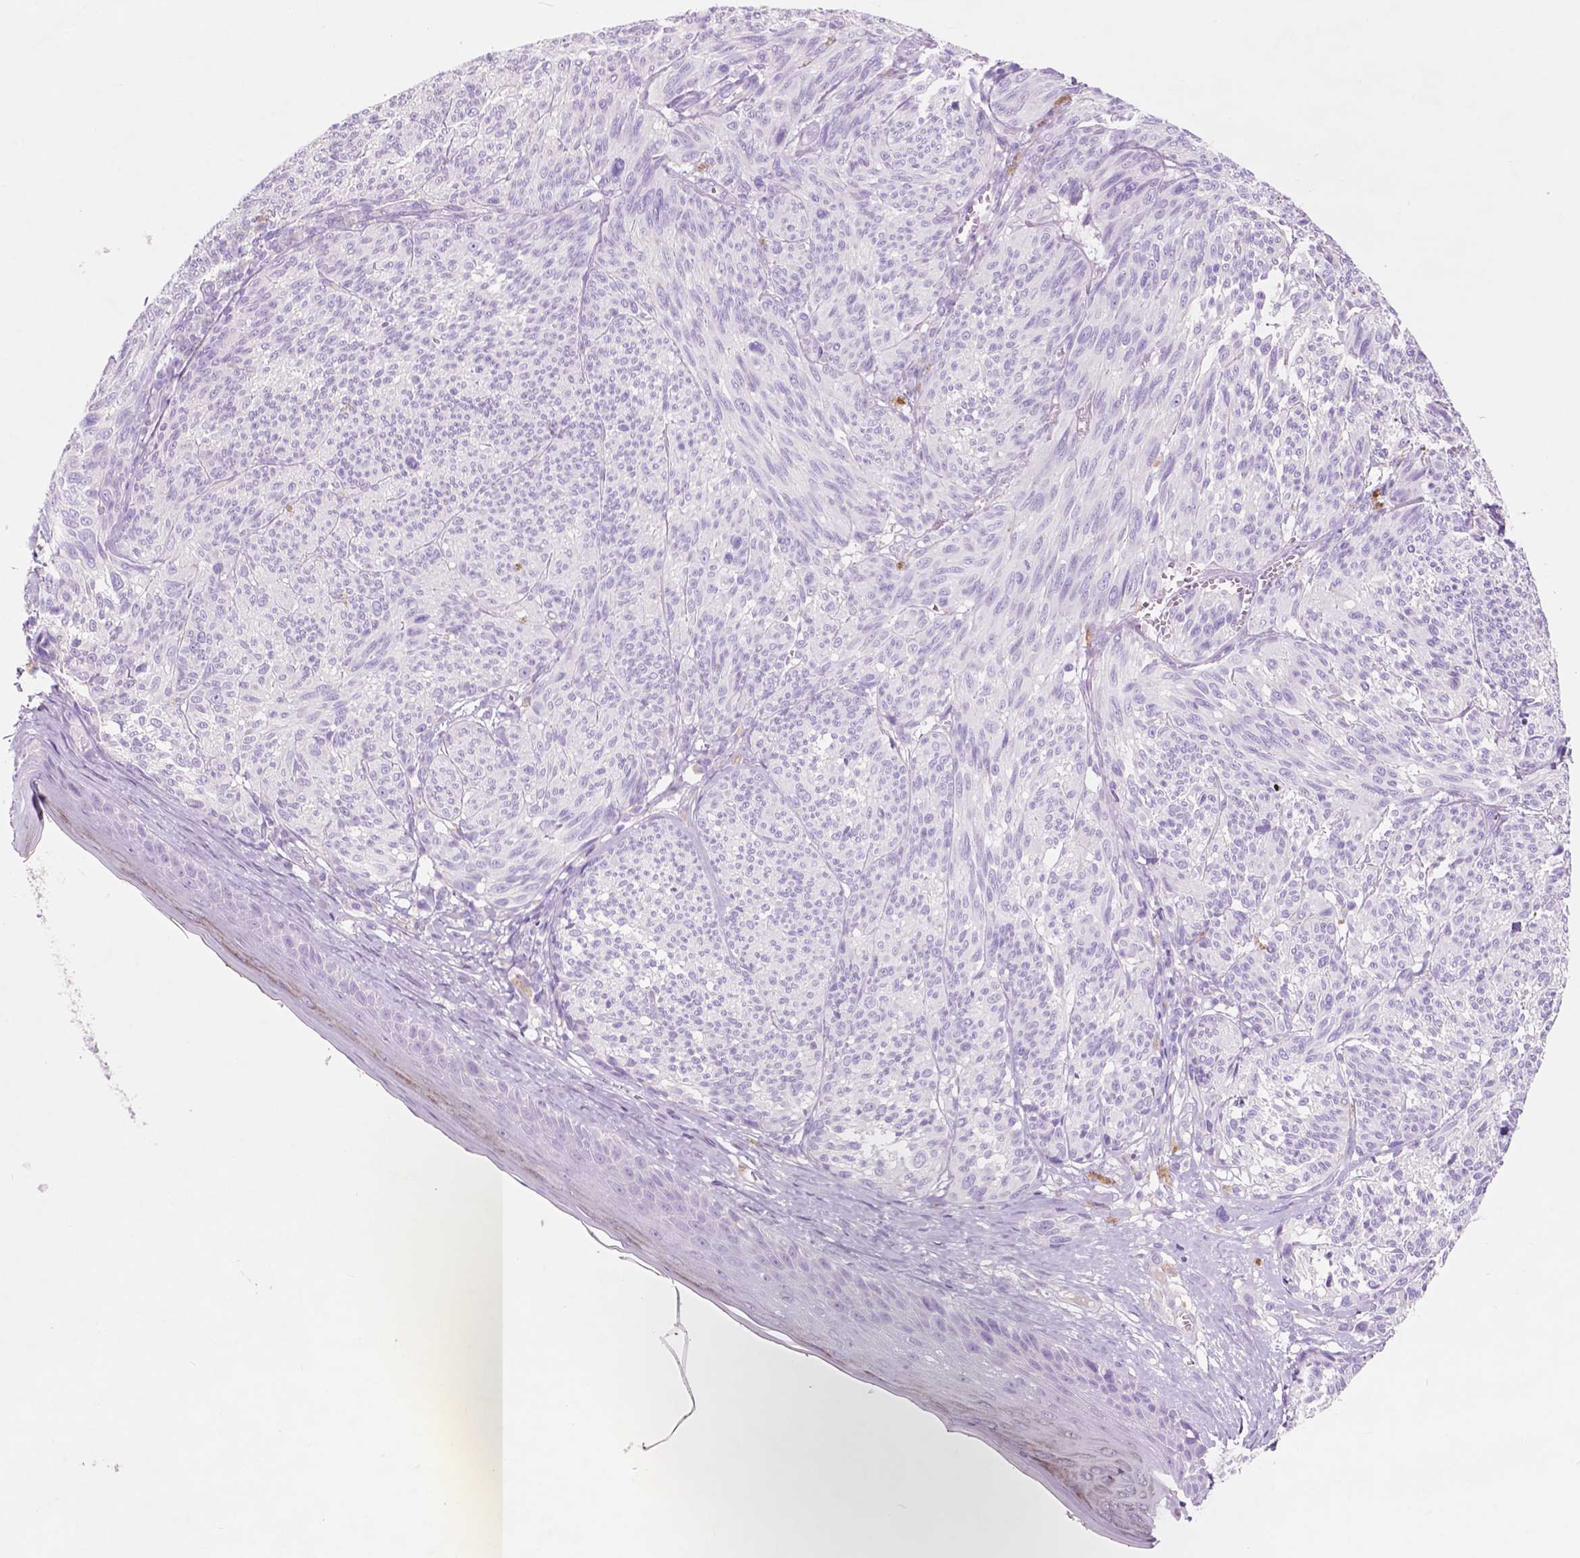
{"staining": {"intensity": "negative", "quantity": "none", "location": "none"}, "tissue": "melanoma", "cell_type": "Tumor cells", "image_type": "cancer", "snomed": [{"axis": "morphology", "description": "Malignant melanoma, NOS"}, {"axis": "topography", "description": "Skin"}], "caption": "Immunohistochemistry (IHC) of human malignant melanoma shows no staining in tumor cells.", "gene": "CUZD1", "patient": {"sex": "male", "age": 79}}